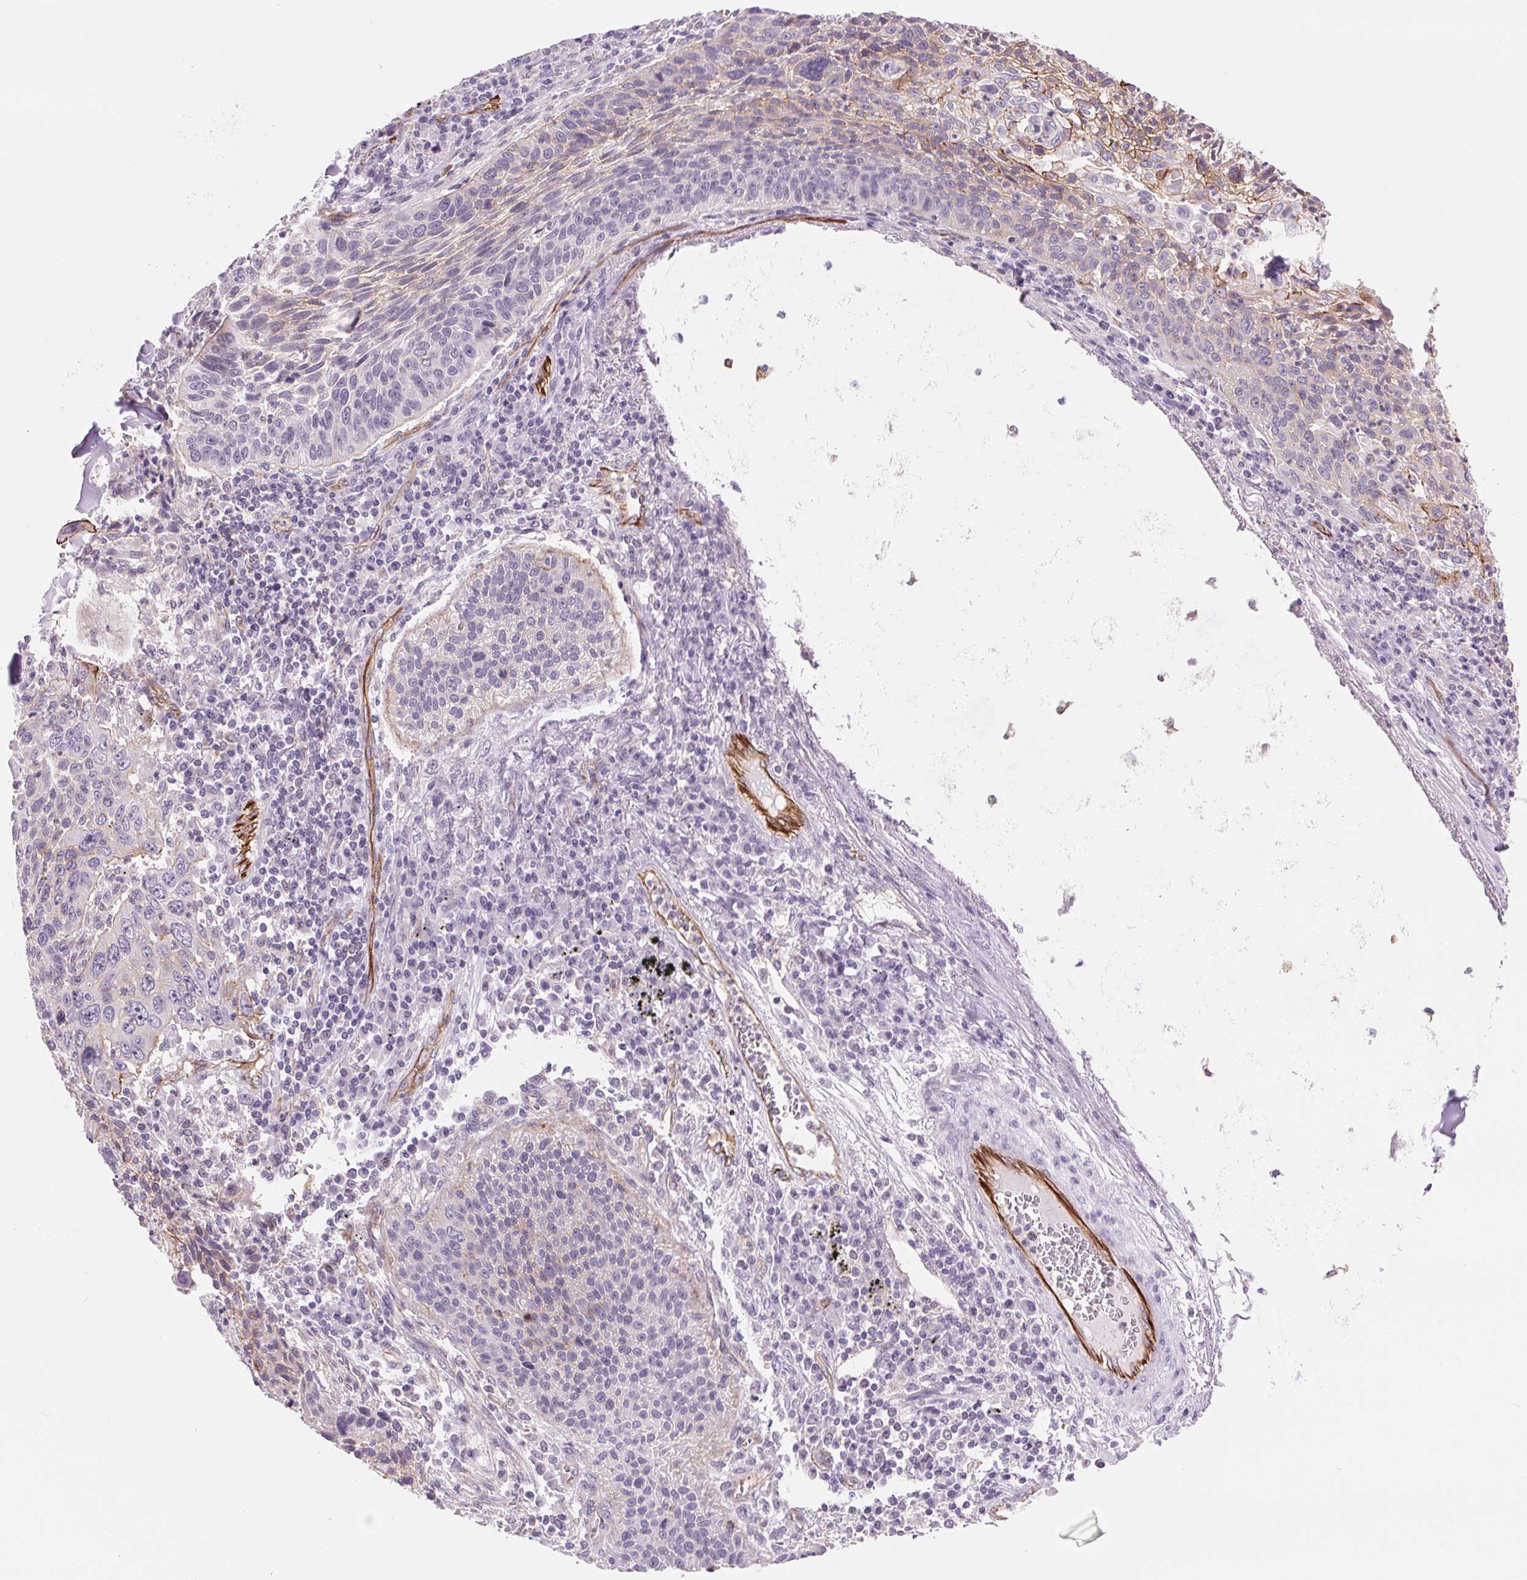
{"staining": {"intensity": "weak", "quantity": "<25%", "location": "cytoplasmic/membranous"}, "tissue": "lung cancer", "cell_type": "Tumor cells", "image_type": "cancer", "snomed": [{"axis": "morphology", "description": "Squamous cell carcinoma, NOS"}, {"axis": "morphology", "description": "Squamous cell carcinoma, metastatic, NOS"}, {"axis": "topography", "description": "Lung"}, {"axis": "topography", "description": "Pleura, NOS"}], "caption": "Lung cancer was stained to show a protein in brown. There is no significant positivity in tumor cells. (Immunohistochemistry, brightfield microscopy, high magnification).", "gene": "DIXDC1", "patient": {"sex": "male", "age": 72}}